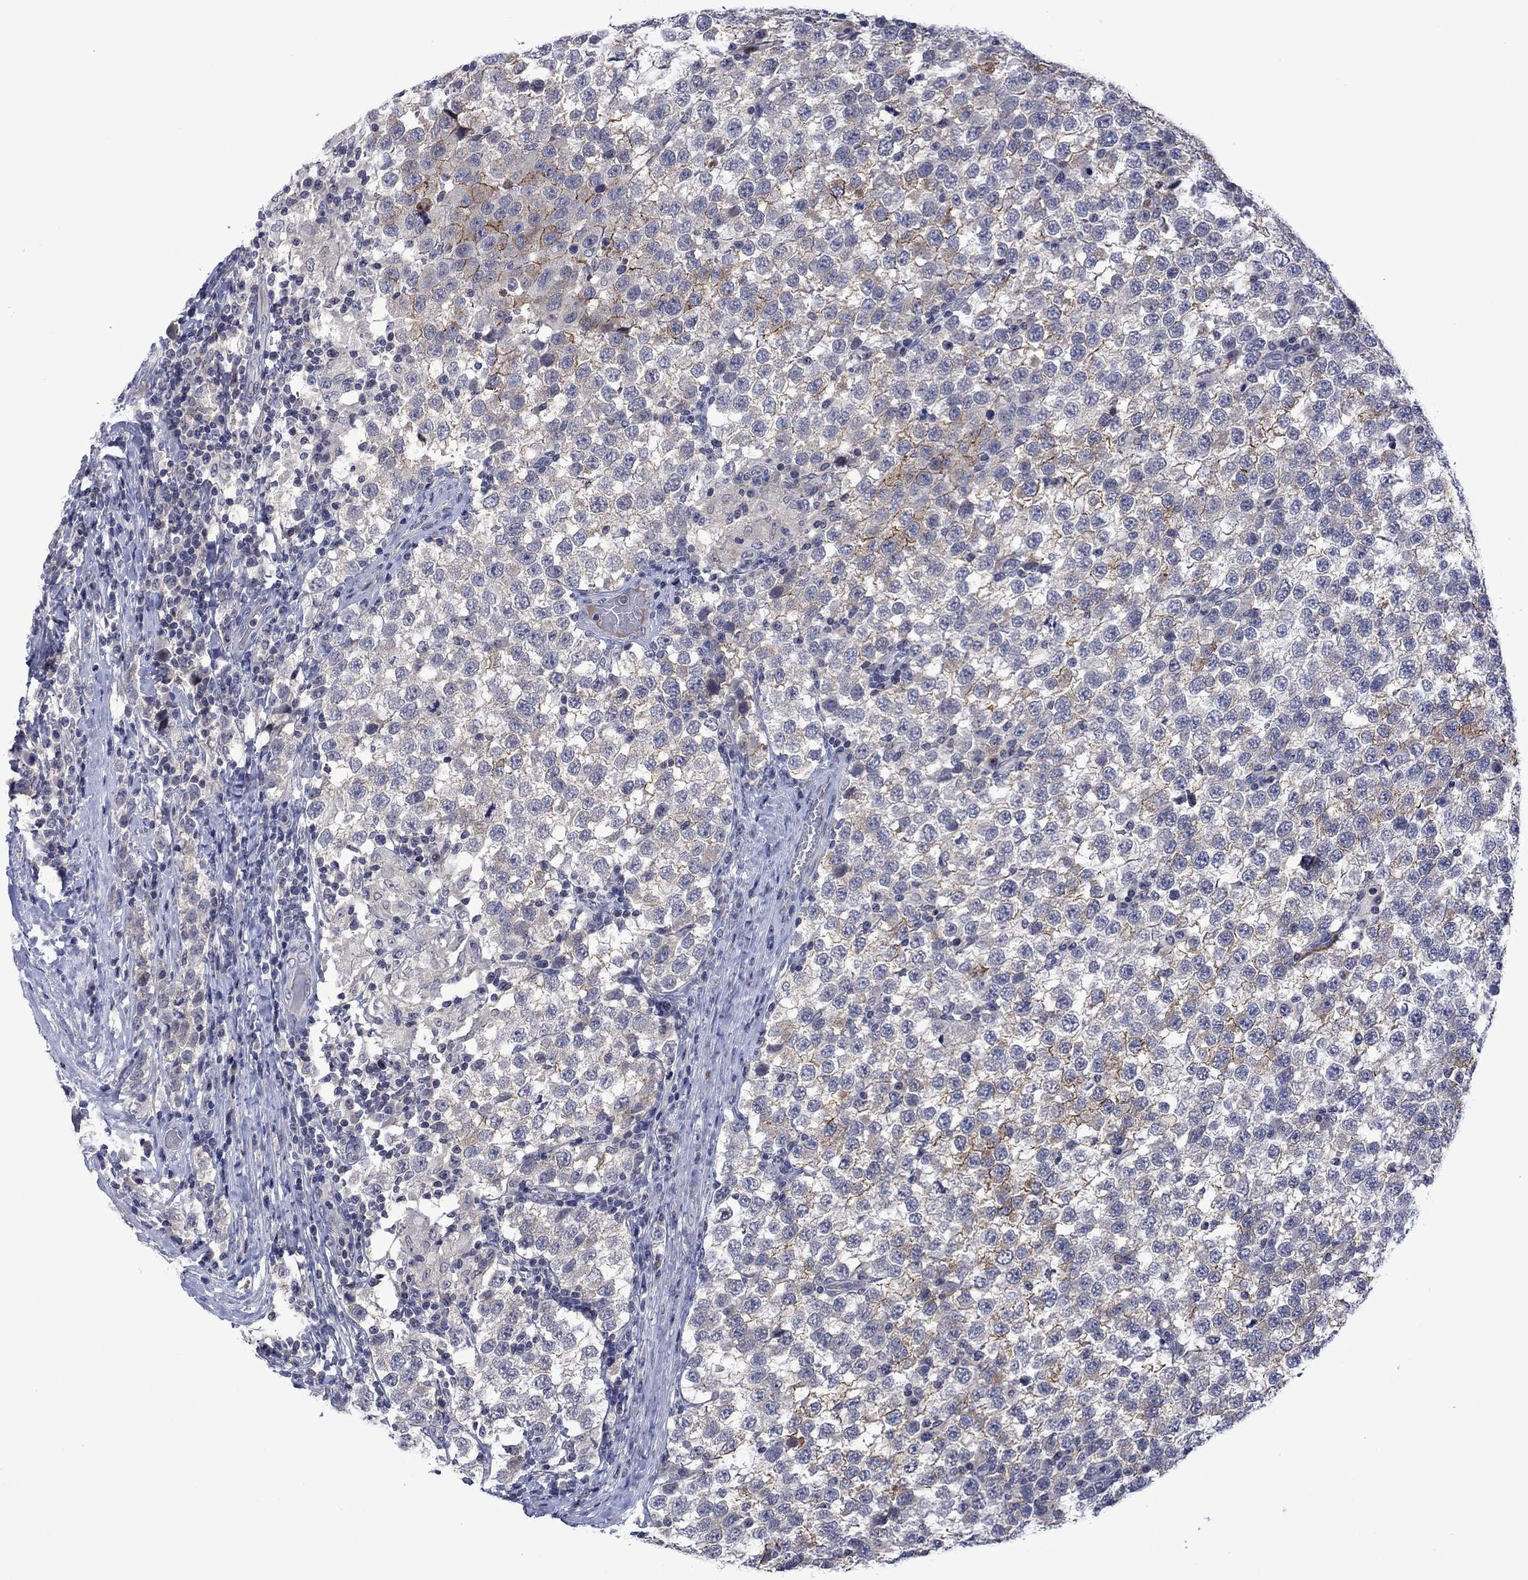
{"staining": {"intensity": "negative", "quantity": "none", "location": "none"}, "tissue": "testis cancer", "cell_type": "Tumor cells", "image_type": "cancer", "snomed": [{"axis": "morphology", "description": "Seminoma, NOS"}, {"axis": "topography", "description": "Testis"}], "caption": "This is a image of immunohistochemistry staining of testis cancer, which shows no positivity in tumor cells.", "gene": "AGL", "patient": {"sex": "male", "age": 34}}